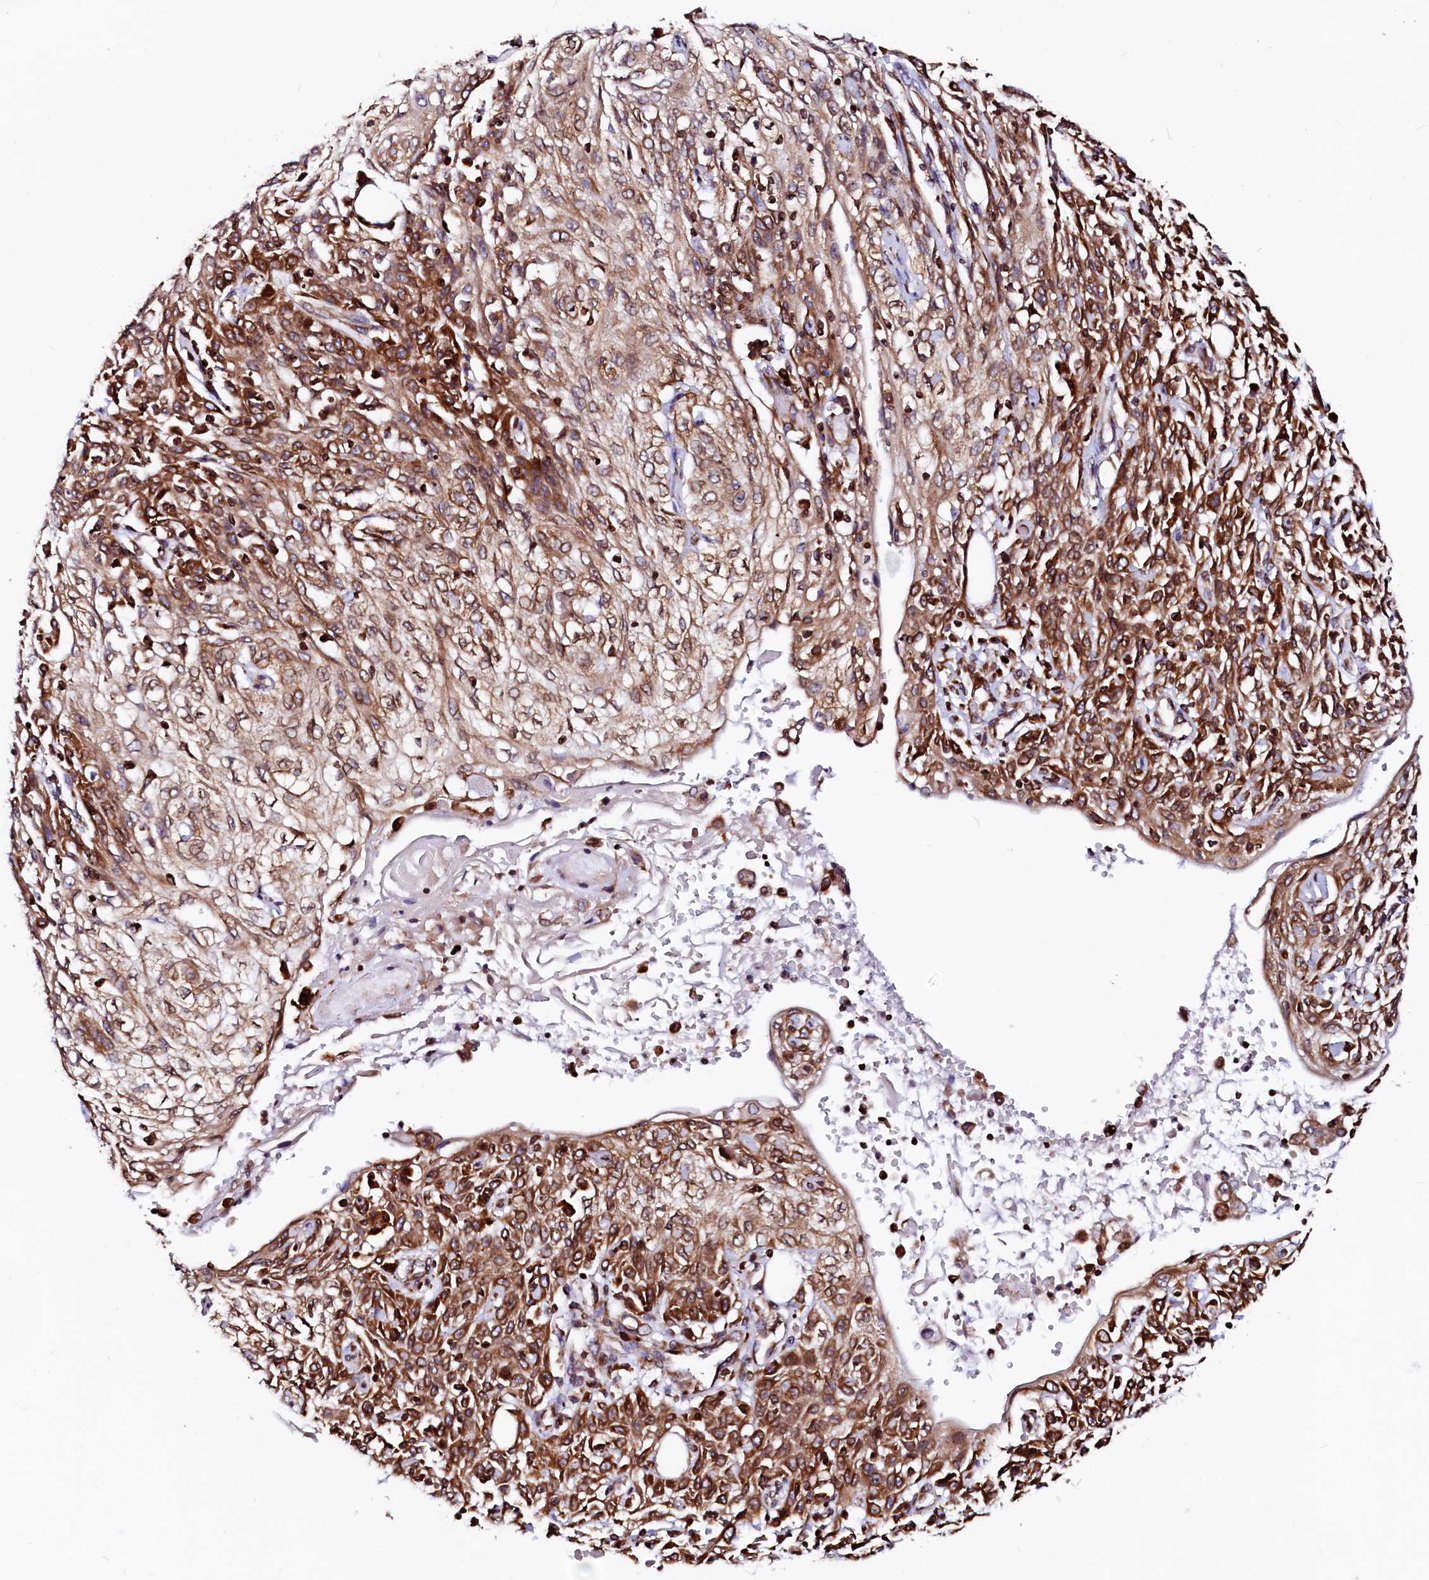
{"staining": {"intensity": "strong", "quantity": ">75%", "location": "cytoplasmic/membranous"}, "tissue": "skin cancer", "cell_type": "Tumor cells", "image_type": "cancer", "snomed": [{"axis": "morphology", "description": "Squamous cell carcinoma, NOS"}, {"axis": "morphology", "description": "Squamous cell carcinoma, metastatic, NOS"}, {"axis": "topography", "description": "Skin"}, {"axis": "topography", "description": "Lymph node"}], "caption": "The micrograph shows immunohistochemical staining of metastatic squamous cell carcinoma (skin). There is strong cytoplasmic/membranous expression is appreciated in about >75% of tumor cells.", "gene": "DERL1", "patient": {"sex": "male", "age": 75}}